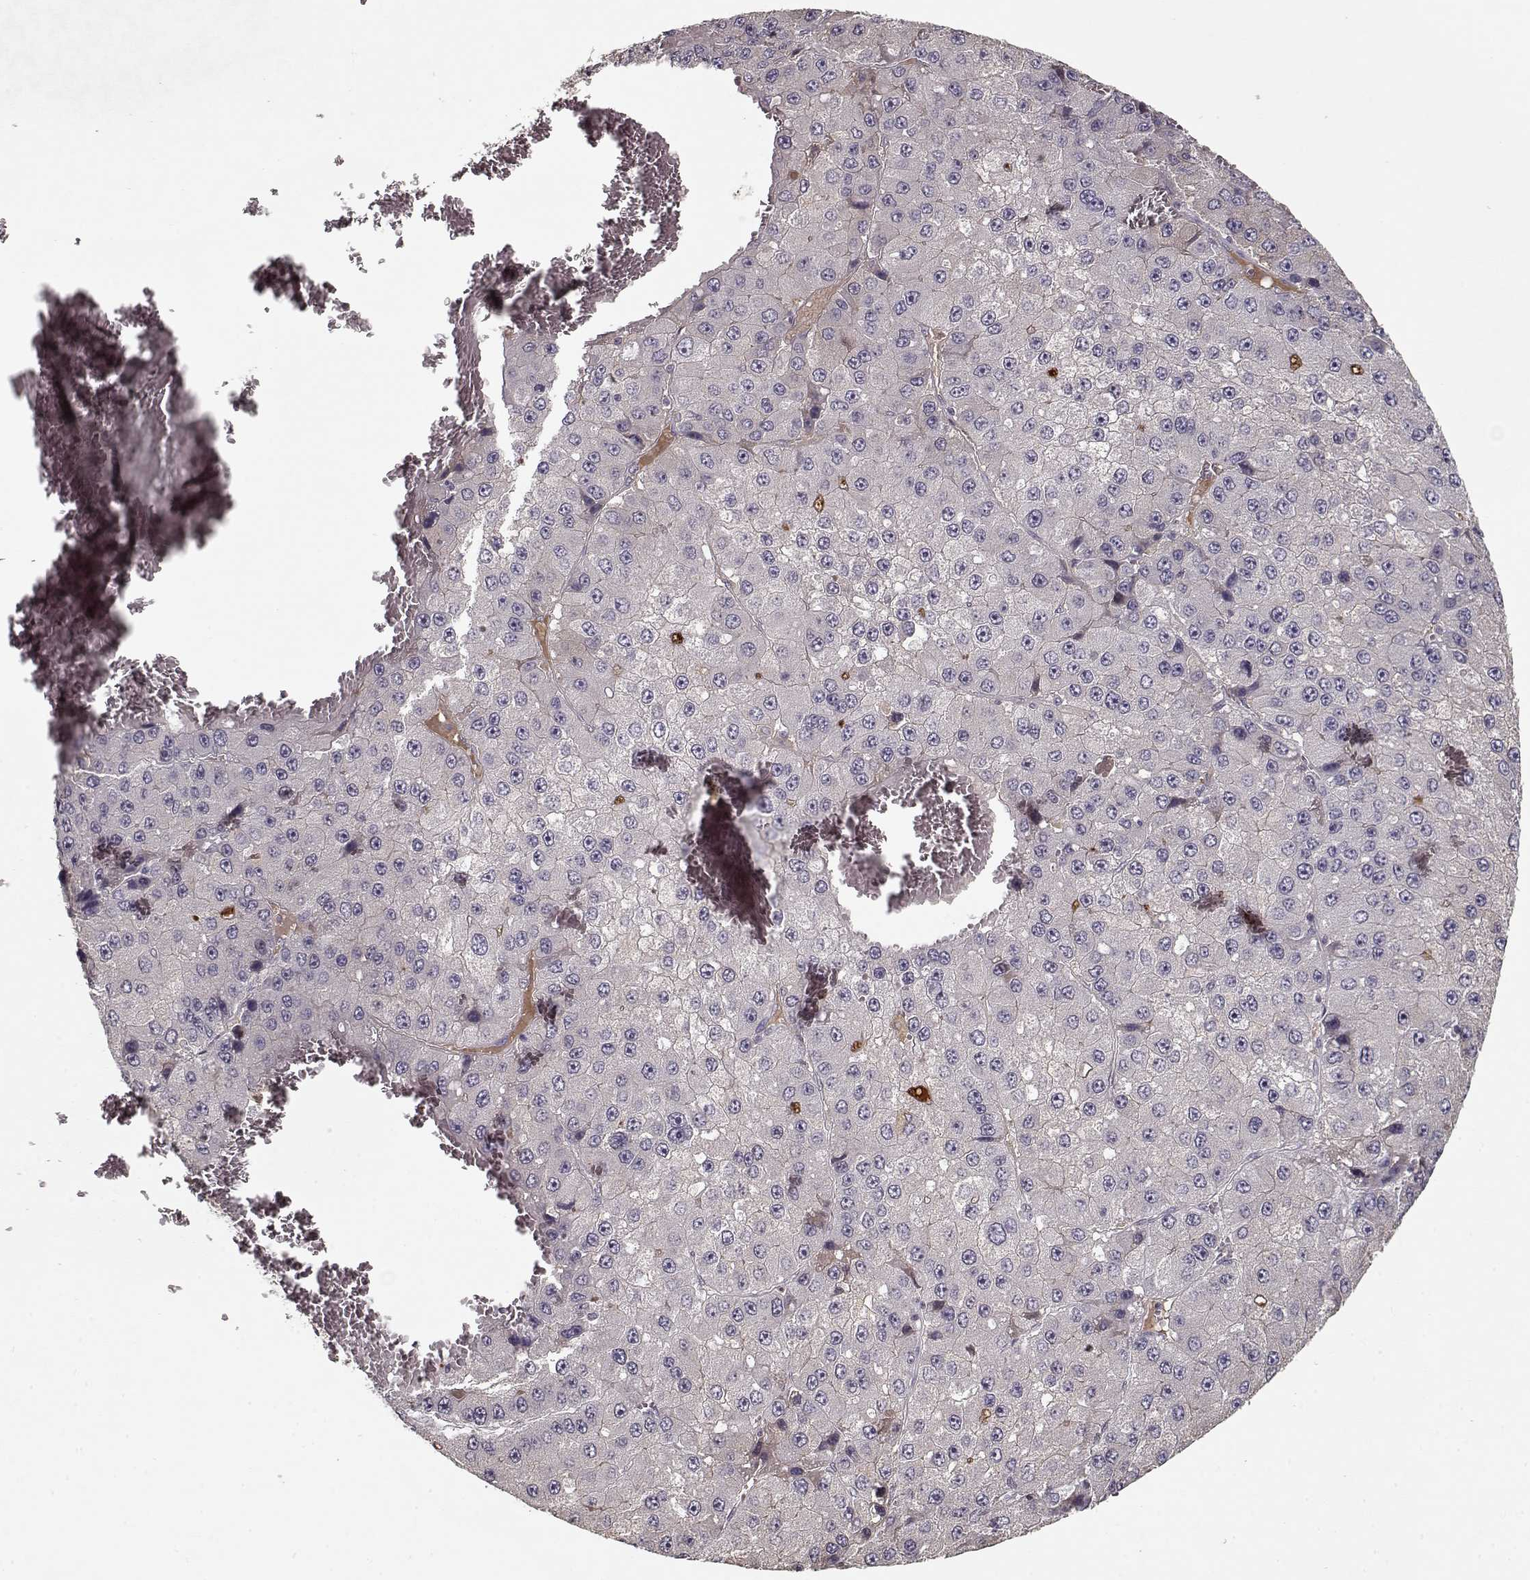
{"staining": {"intensity": "negative", "quantity": "none", "location": "none"}, "tissue": "liver cancer", "cell_type": "Tumor cells", "image_type": "cancer", "snomed": [{"axis": "morphology", "description": "Carcinoma, Hepatocellular, NOS"}, {"axis": "topography", "description": "Liver"}], "caption": "Protein analysis of liver hepatocellular carcinoma displays no significant staining in tumor cells.", "gene": "AFM", "patient": {"sex": "female", "age": 73}}